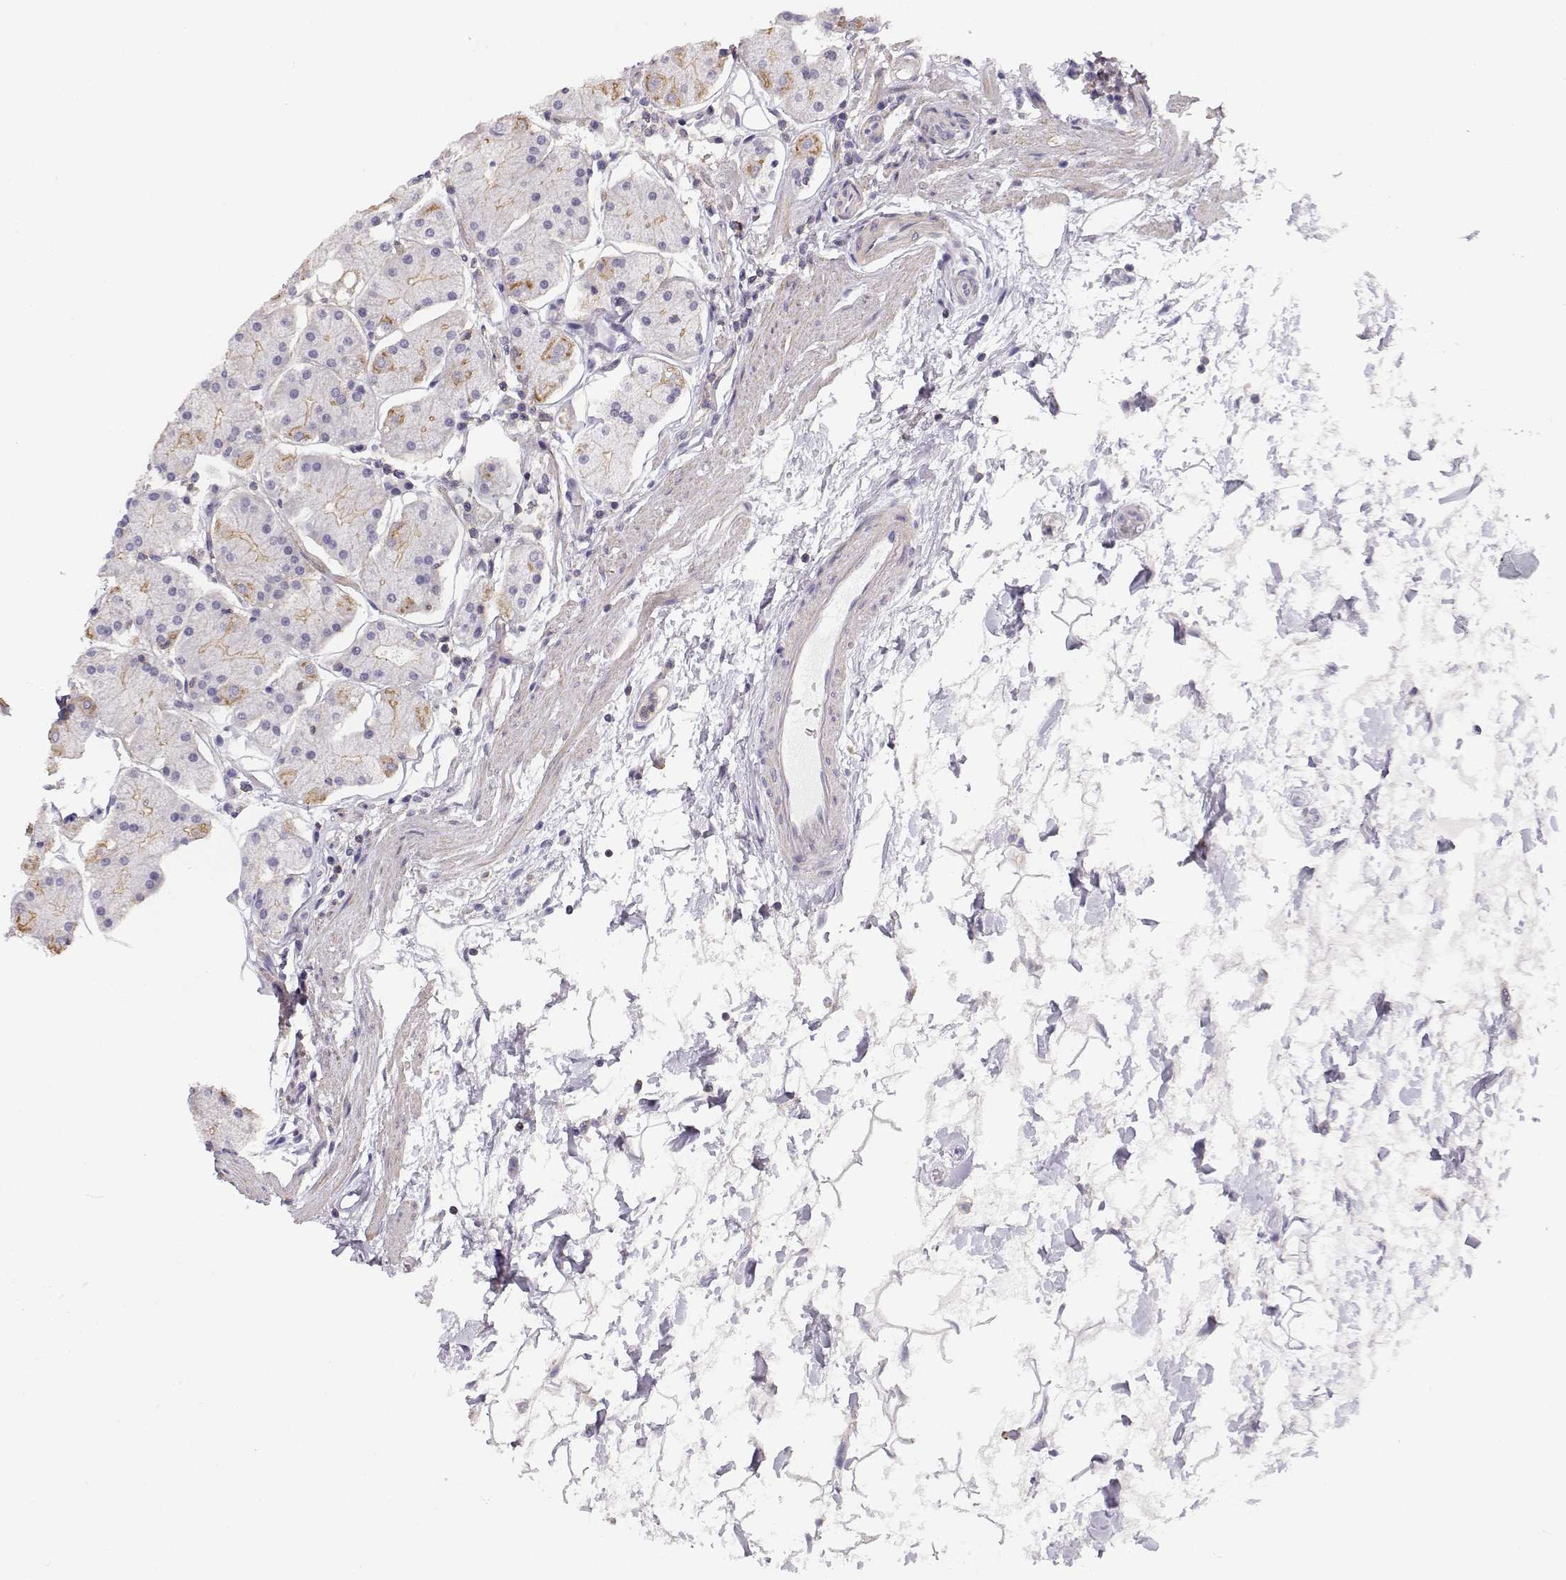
{"staining": {"intensity": "moderate", "quantity": "<25%", "location": "cytoplasmic/membranous"}, "tissue": "stomach", "cell_type": "Glandular cells", "image_type": "normal", "snomed": [{"axis": "morphology", "description": "Normal tissue, NOS"}, {"axis": "topography", "description": "Stomach"}], "caption": "Stomach stained for a protein (brown) shows moderate cytoplasmic/membranous positive positivity in about <25% of glandular cells.", "gene": "DAPL1", "patient": {"sex": "male", "age": 54}}